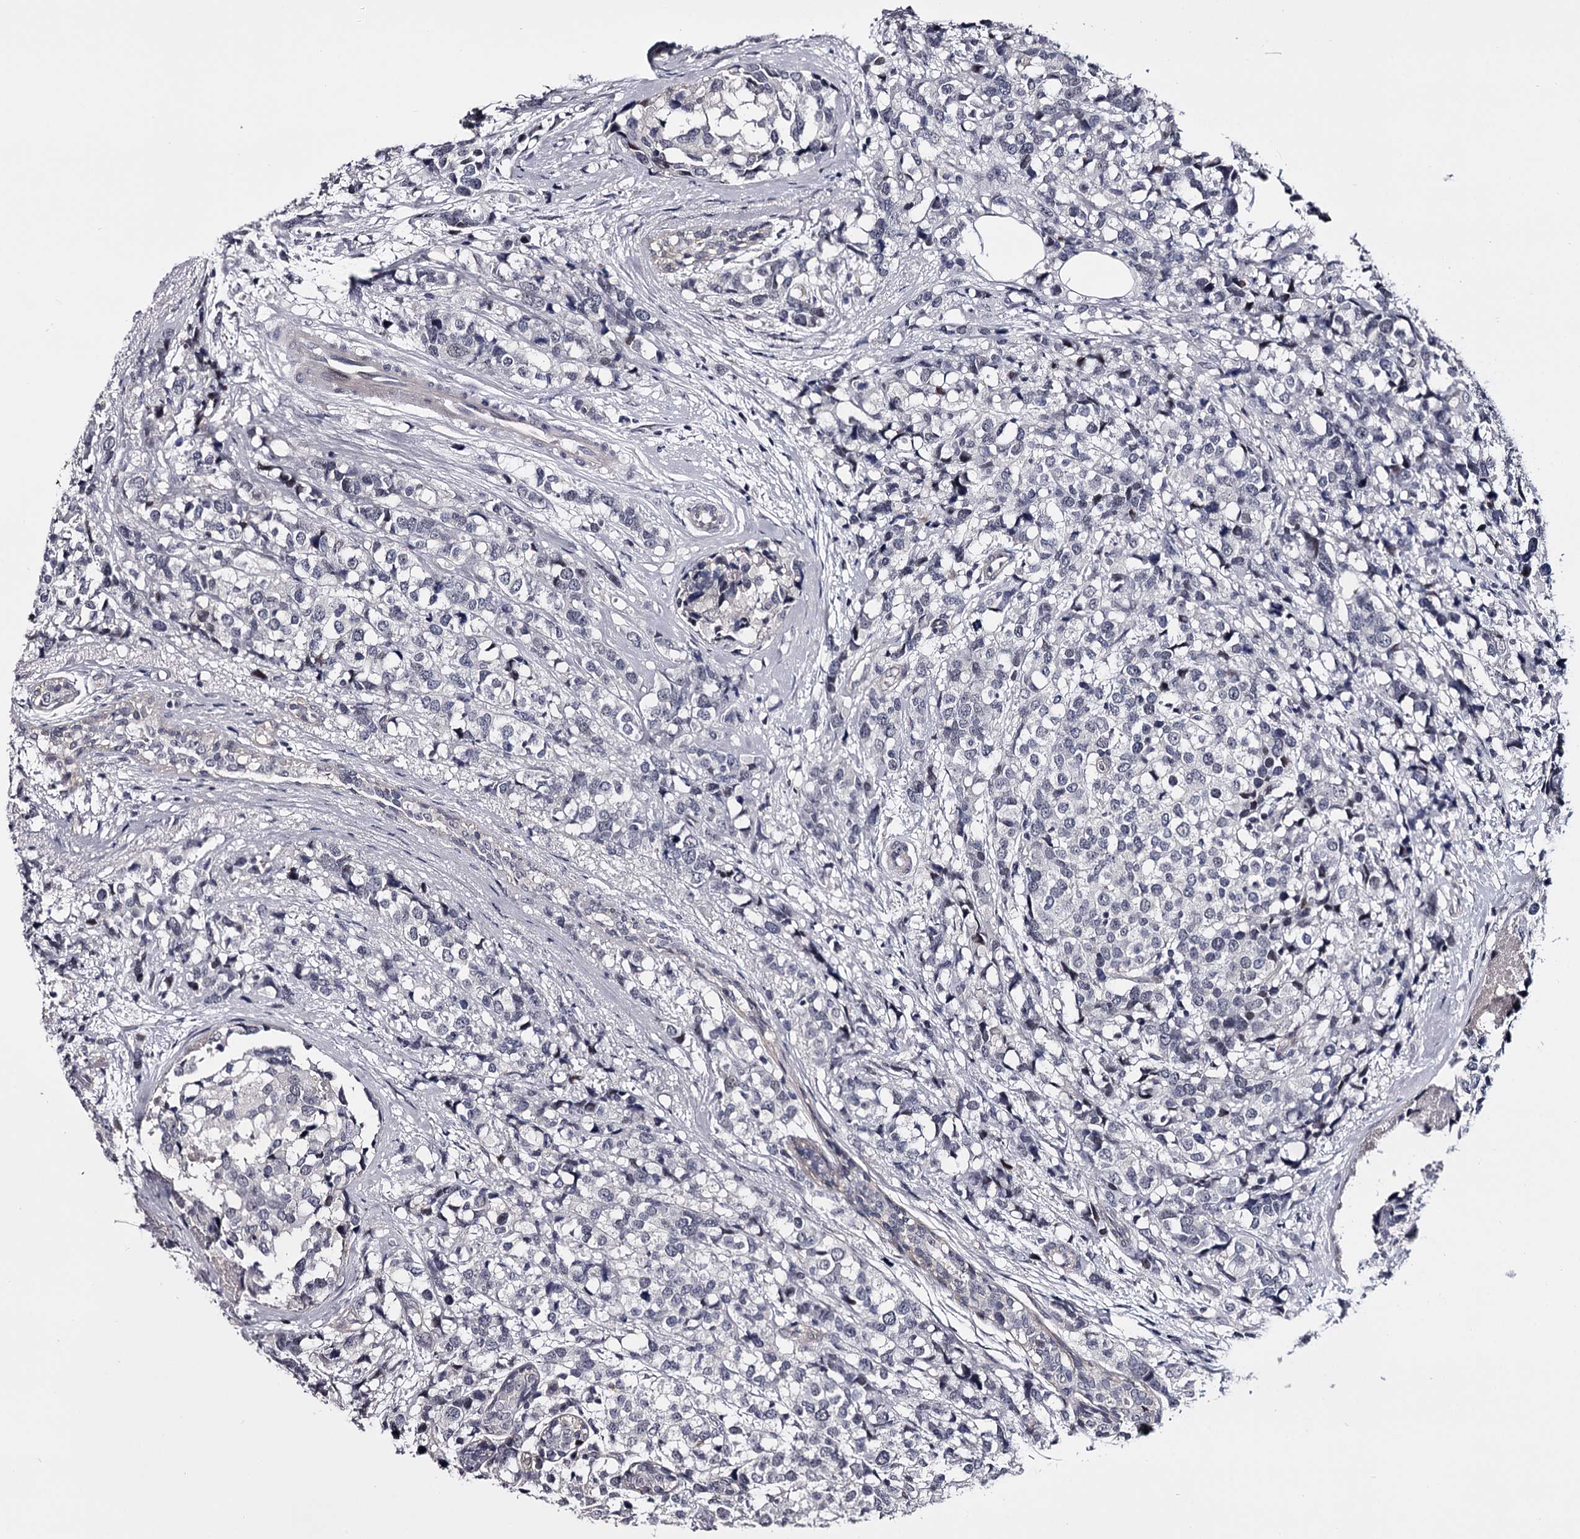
{"staining": {"intensity": "negative", "quantity": "none", "location": "none"}, "tissue": "breast cancer", "cell_type": "Tumor cells", "image_type": "cancer", "snomed": [{"axis": "morphology", "description": "Lobular carcinoma"}, {"axis": "topography", "description": "Breast"}], "caption": "IHC of lobular carcinoma (breast) shows no expression in tumor cells. (DAB (3,3'-diaminobenzidine) immunohistochemistry (IHC) with hematoxylin counter stain).", "gene": "OVOL2", "patient": {"sex": "female", "age": 59}}